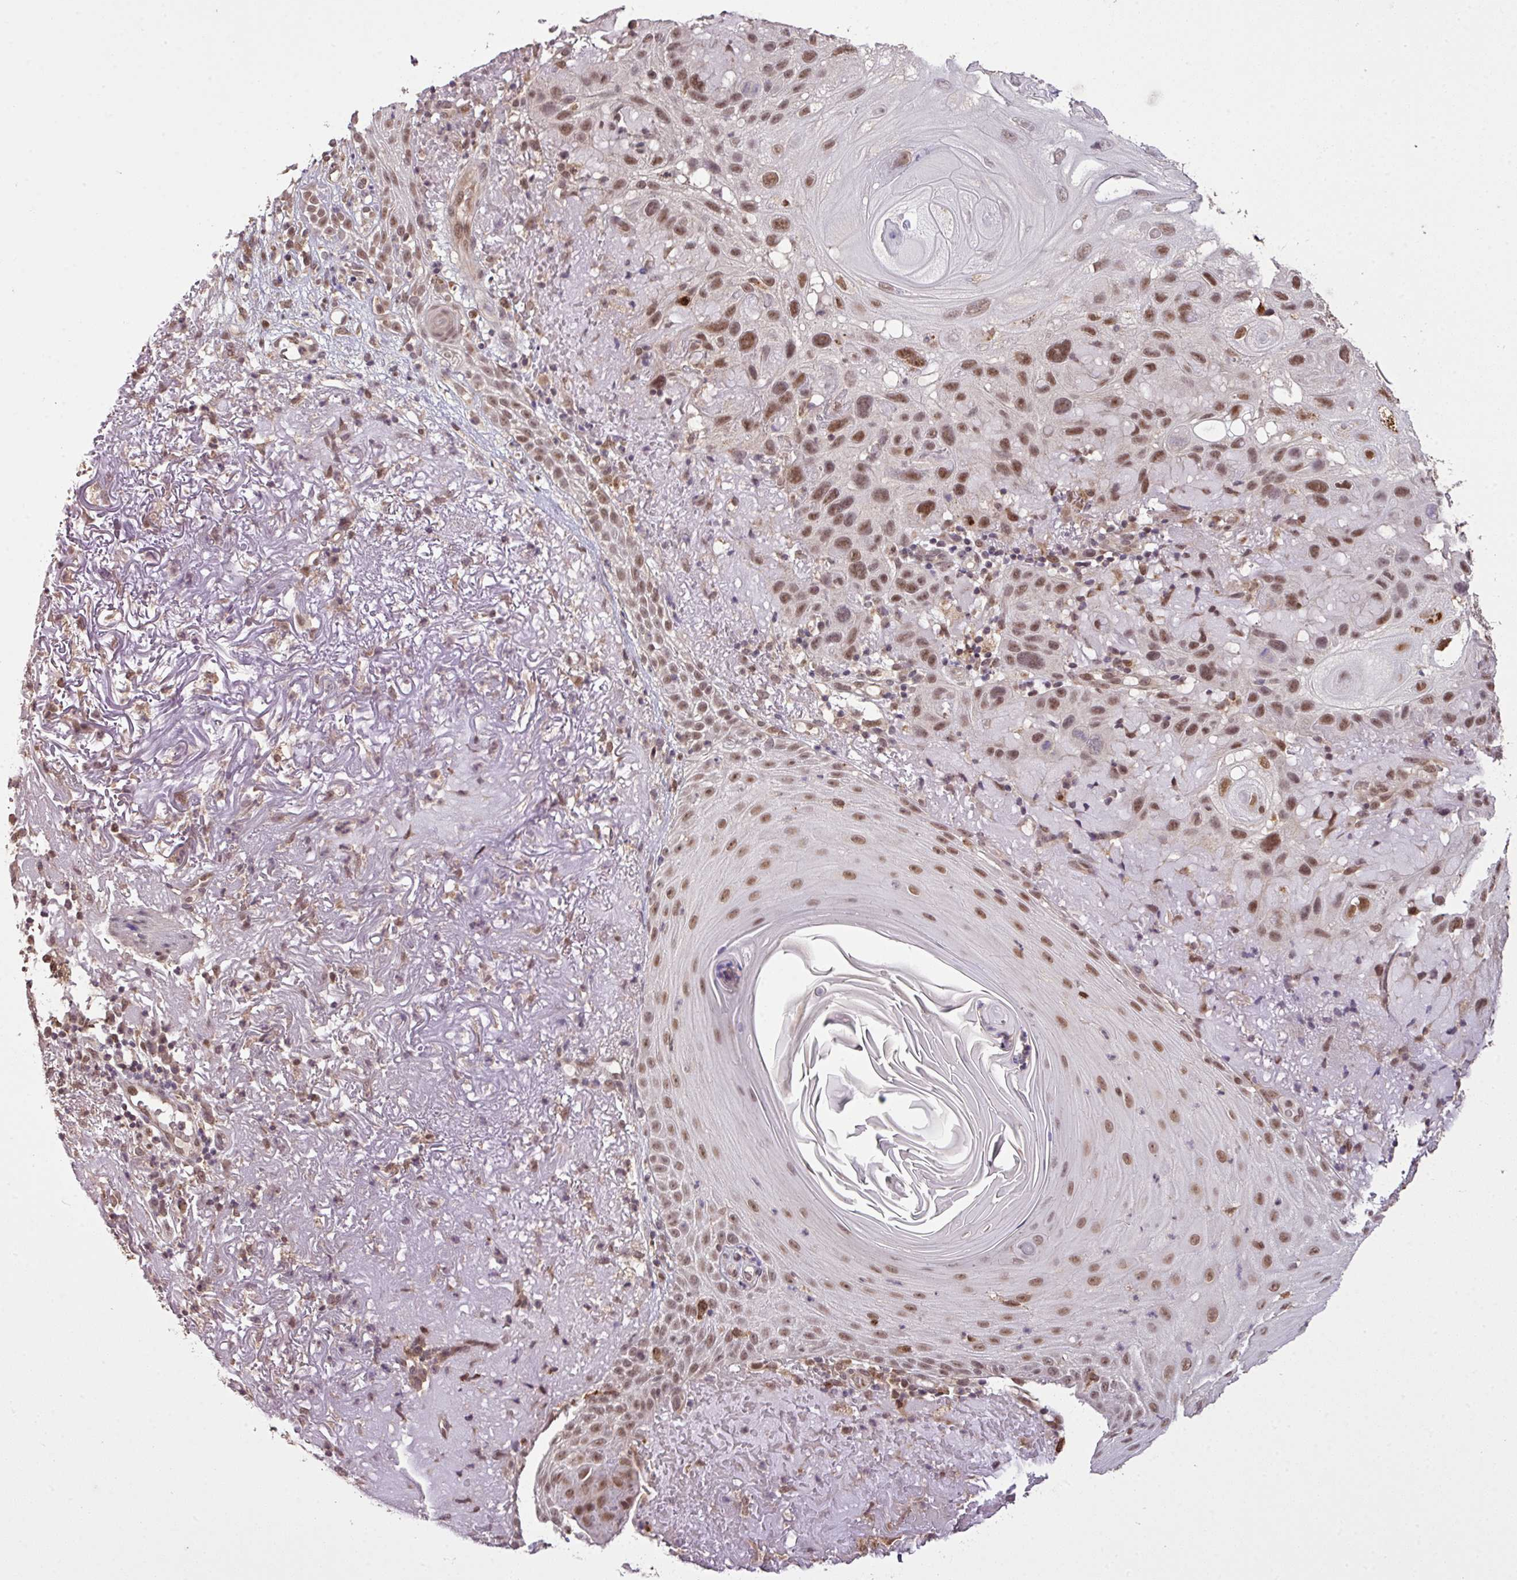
{"staining": {"intensity": "moderate", "quantity": ">75%", "location": "nuclear"}, "tissue": "skin cancer", "cell_type": "Tumor cells", "image_type": "cancer", "snomed": [{"axis": "morphology", "description": "Normal tissue, NOS"}, {"axis": "morphology", "description": "Squamous cell carcinoma, NOS"}, {"axis": "topography", "description": "Skin"}], "caption": "Immunohistochemical staining of human skin cancer shows medium levels of moderate nuclear expression in about >75% of tumor cells.", "gene": "SMCO4", "patient": {"sex": "female", "age": 96}}